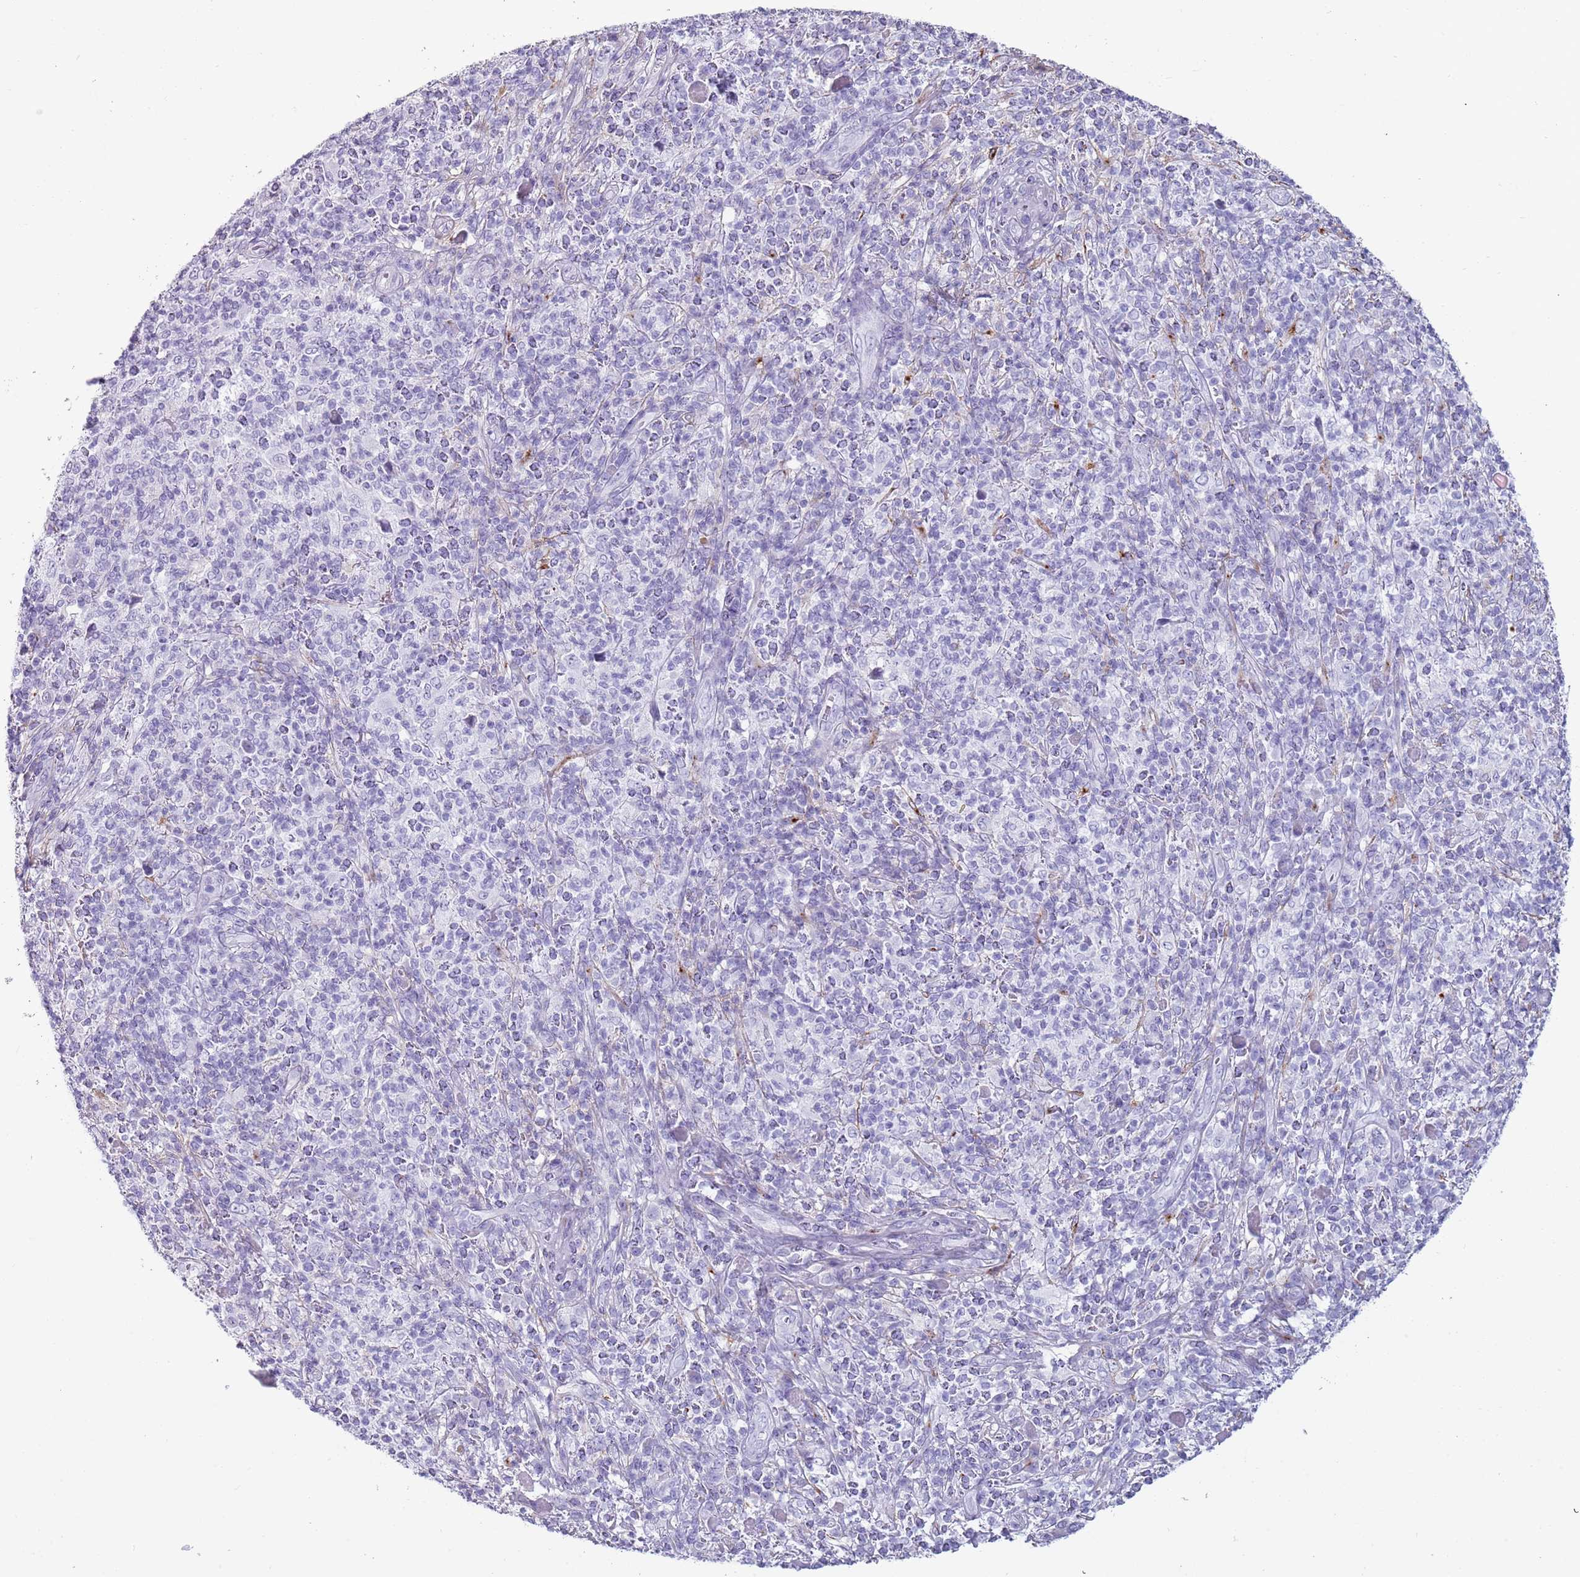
{"staining": {"intensity": "negative", "quantity": "none", "location": "none"}, "tissue": "melanoma", "cell_type": "Tumor cells", "image_type": "cancer", "snomed": [{"axis": "morphology", "description": "Malignant melanoma, NOS"}, {"axis": "topography", "description": "Skin"}], "caption": "A photomicrograph of human melanoma is negative for staining in tumor cells.", "gene": "COLEC12", "patient": {"sex": "male", "age": 66}}